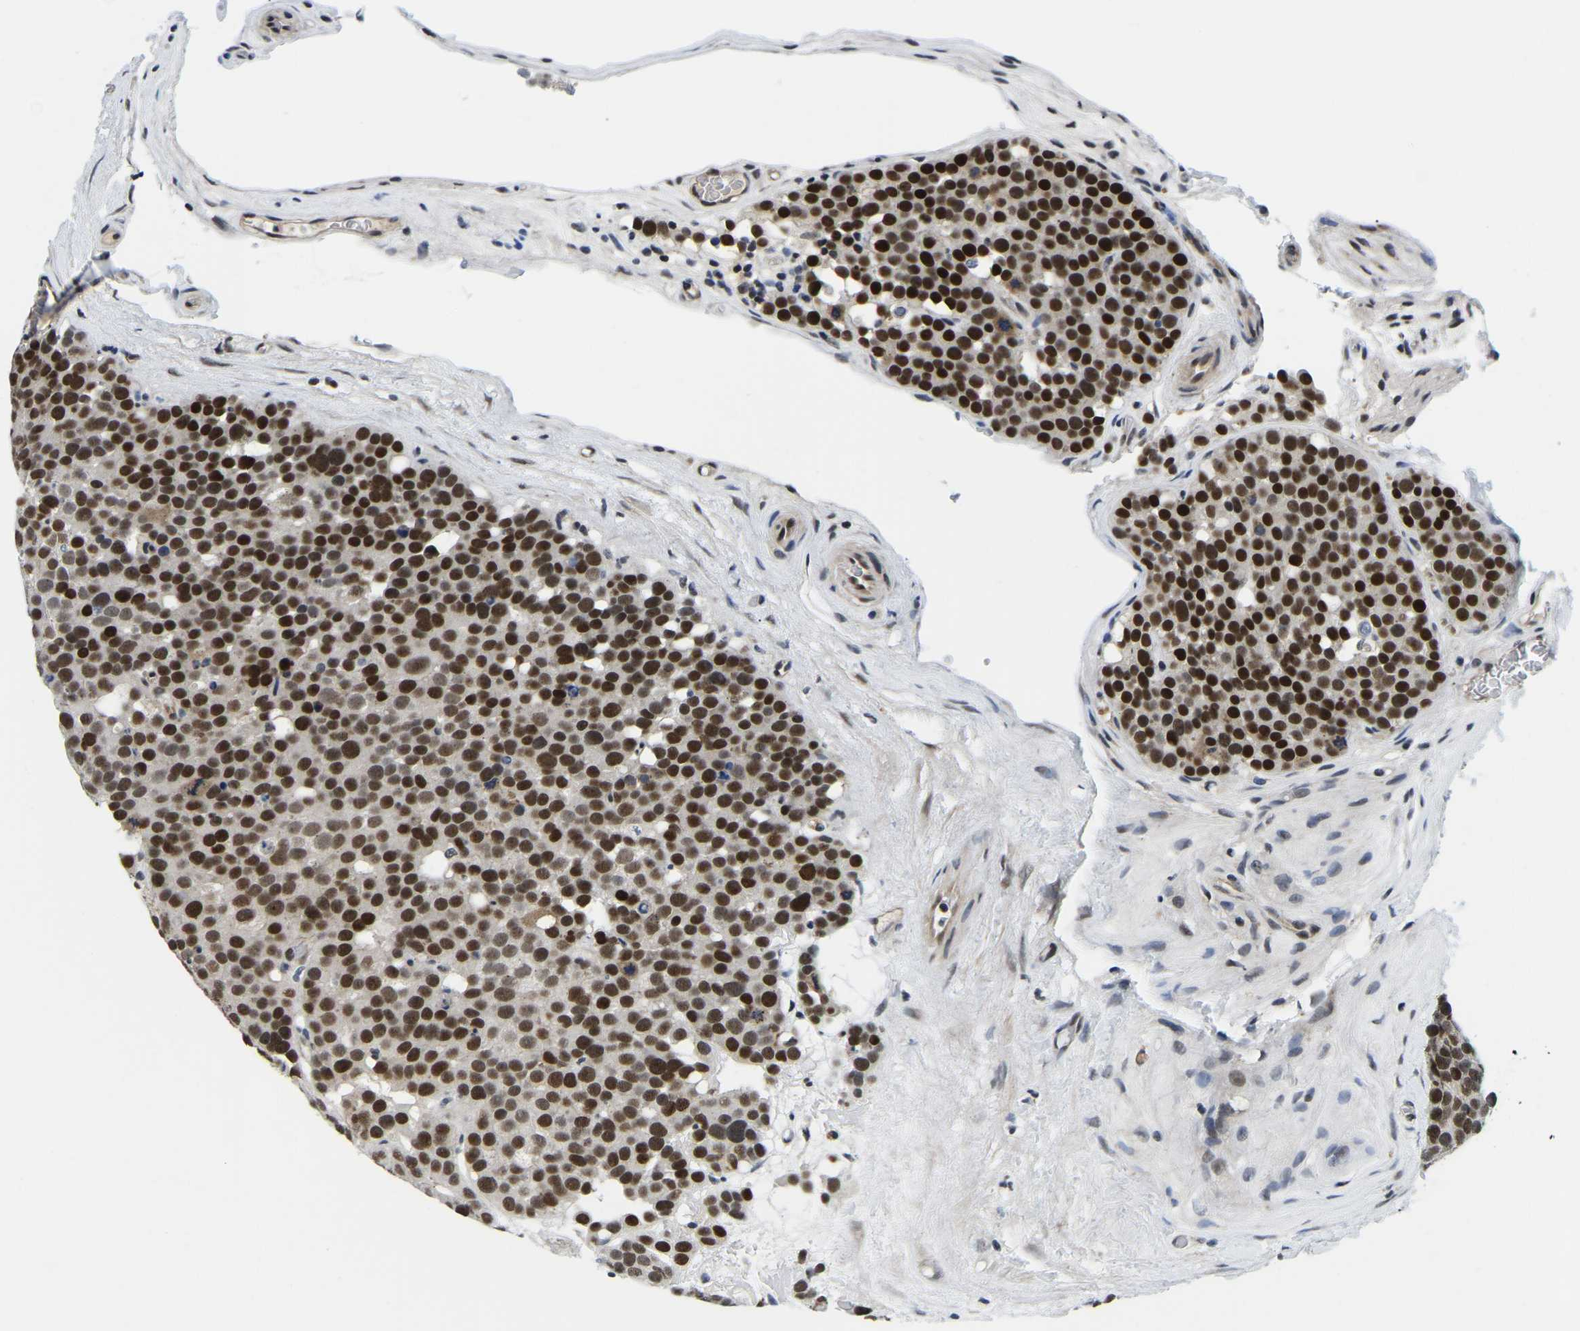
{"staining": {"intensity": "strong", "quantity": ">75%", "location": "nuclear"}, "tissue": "testis cancer", "cell_type": "Tumor cells", "image_type": "cancer", "snomed": [{"axis": "morphology", "description": "Seminoma, NOS"}, {"axis": "topography", "description": "Testis"}], "caption": "DAB (3,3'-diaminobenzidine) immunohistochemical staining of testis cancer demonstrates strong nuclear protein staining in approximately >75% of tumor cells. (DAB IHC, brown staining for protein, blue staining for nuclei).", "gene": "POLDIP3", "patient": {"sex": "male", "age": 71}}